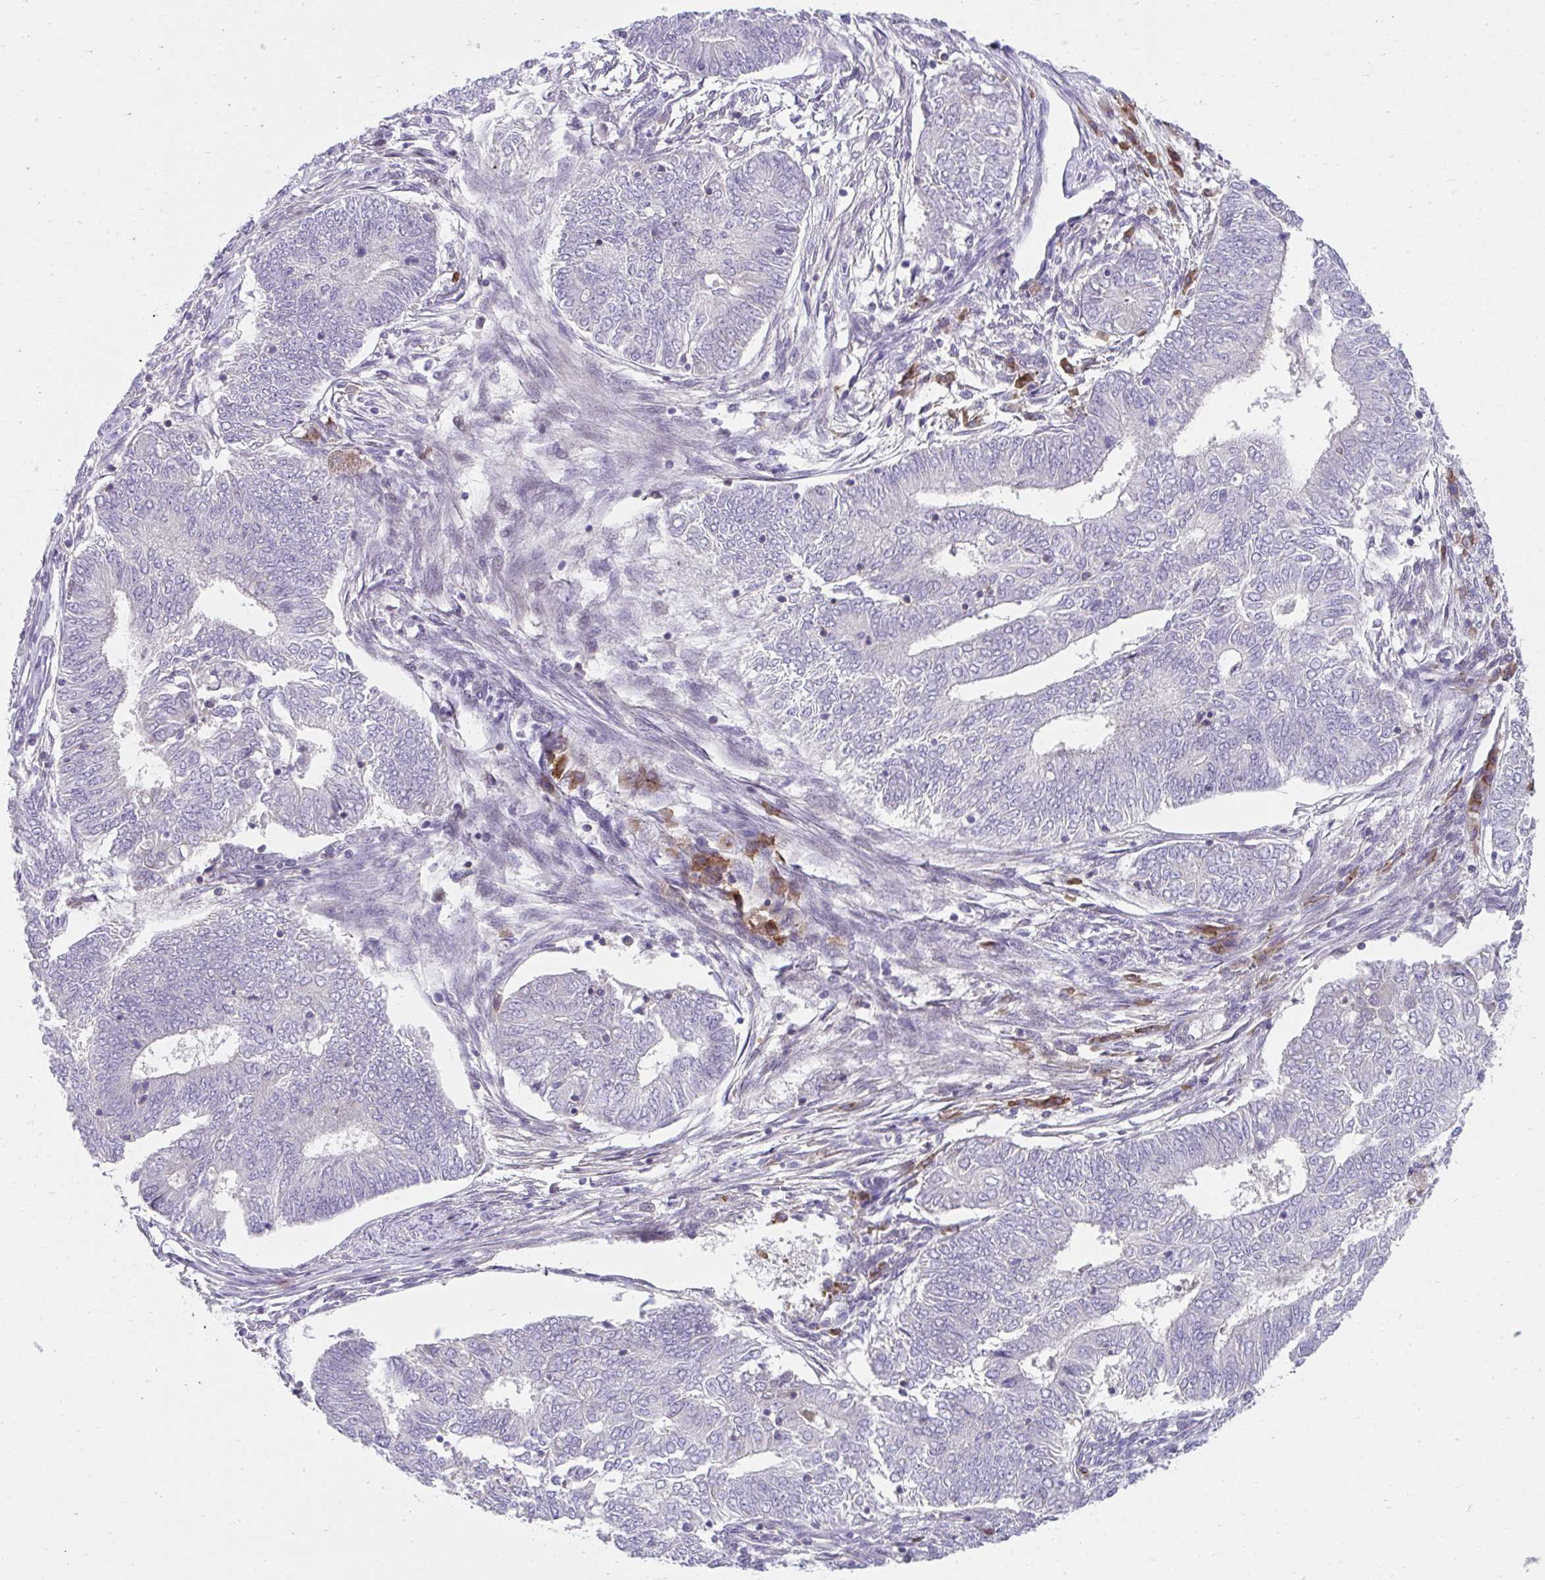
{"staining": {"intensity": "negative", "quantity": "none", "location": "none"}, "tissue": "endometrial cancer", "cell_type": "Tumor cells", "image_type": "cancer", "snomed": [{"axis": "morphology", "description": "Adenocarcinoma, NOS"}, {"axis": "topography", "description": "Endometrium"}], "caption": "Endometrial adenocarcinoma was stained to show a protein in brown. There is no significant positivity in tumor cells.", "gene": "SLAMF7", "patient": {"sex": "female", "age": 62}}